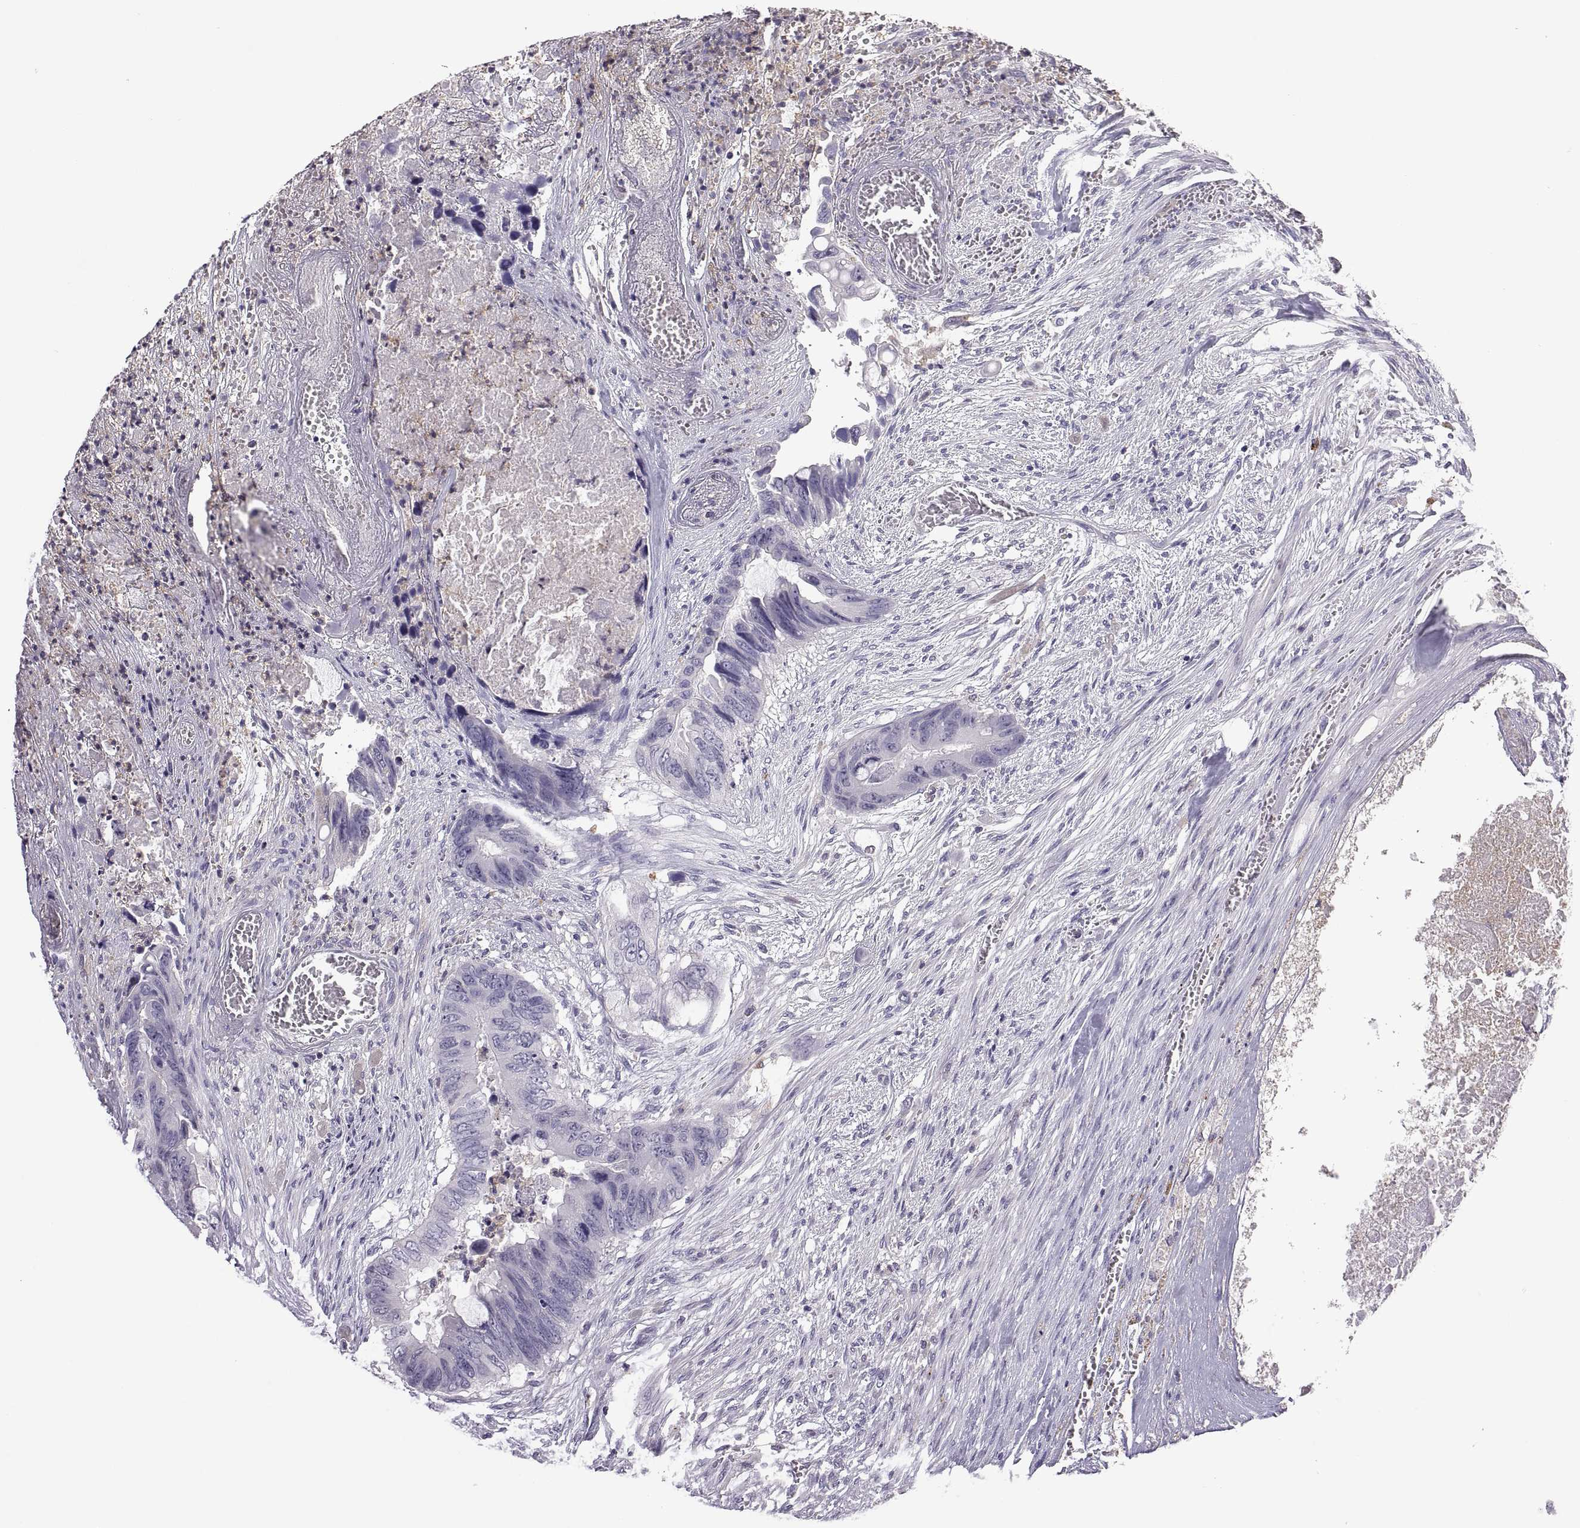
{"staining": {"intensity": "negative", "quantity": "none", "location": "none"}, "tissue": "colorectal cancer", "cell_type": "Tumor cells", "image_type": "cancer", "snomed": [{"axis": "morphology", "description": "Adenocarcinoma, NOS"}, {"axis": "topography", "description": "Rectum"}], "caption": "The image demonstrates no staining of tumor cells in colorectal adenocarcinoma.", "gene": "RGS19", "patient": {"sex": "male", "age": 63}}